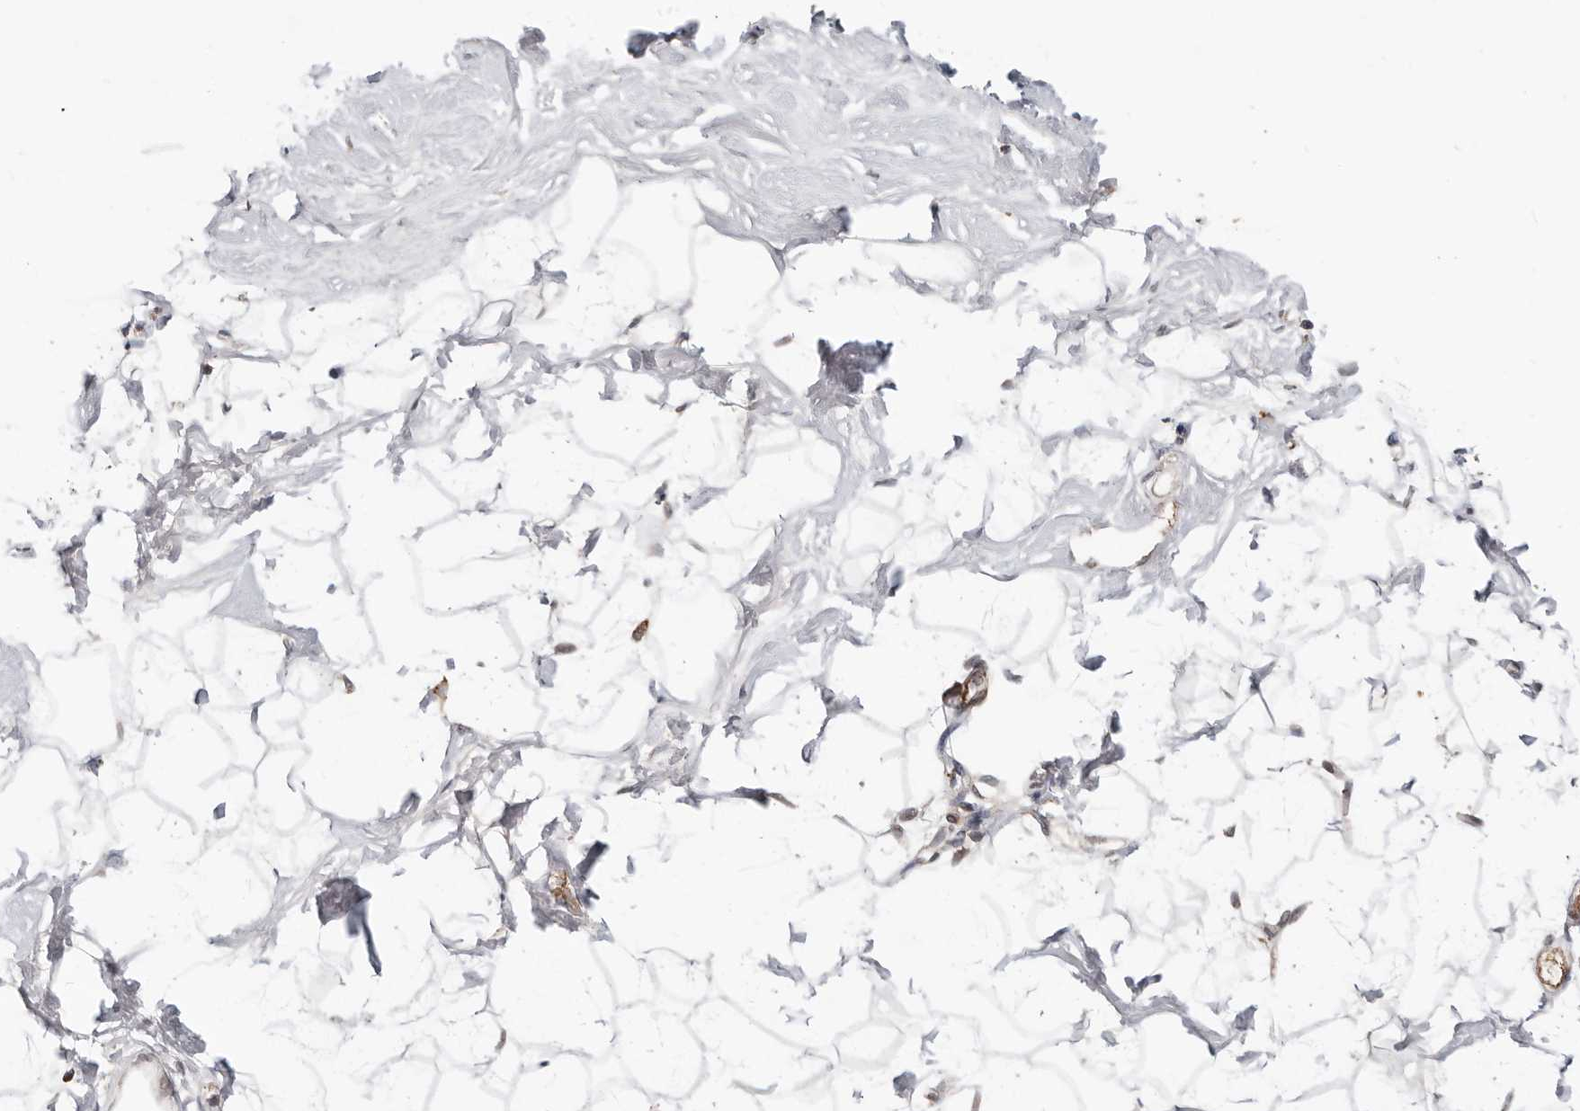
{"staining": {"intensity": "negative", "quantity": "none", "location": "none"}, "tissue": "breast", "cell_type": "Adipocytes", "image_type": "normal", "snomed": [{"axis": "morphology", "description": "Normal tissue, NOS"}, {"axis": "topography", "description": "Breast"}], "caption": "IHC photomicrograph of normal breast: breast stained with DAB (3,3'-diaminobenzidine) reveals no significant protein positivity in adipocytes. The staining was performed using DAB to visualize the protein expression in brown, while the nuclei were stained in blue with hematoxylin (Magnification: 20x).", "gene": "ZRANB1", "patient": {"sex": "female", "age": 26}}